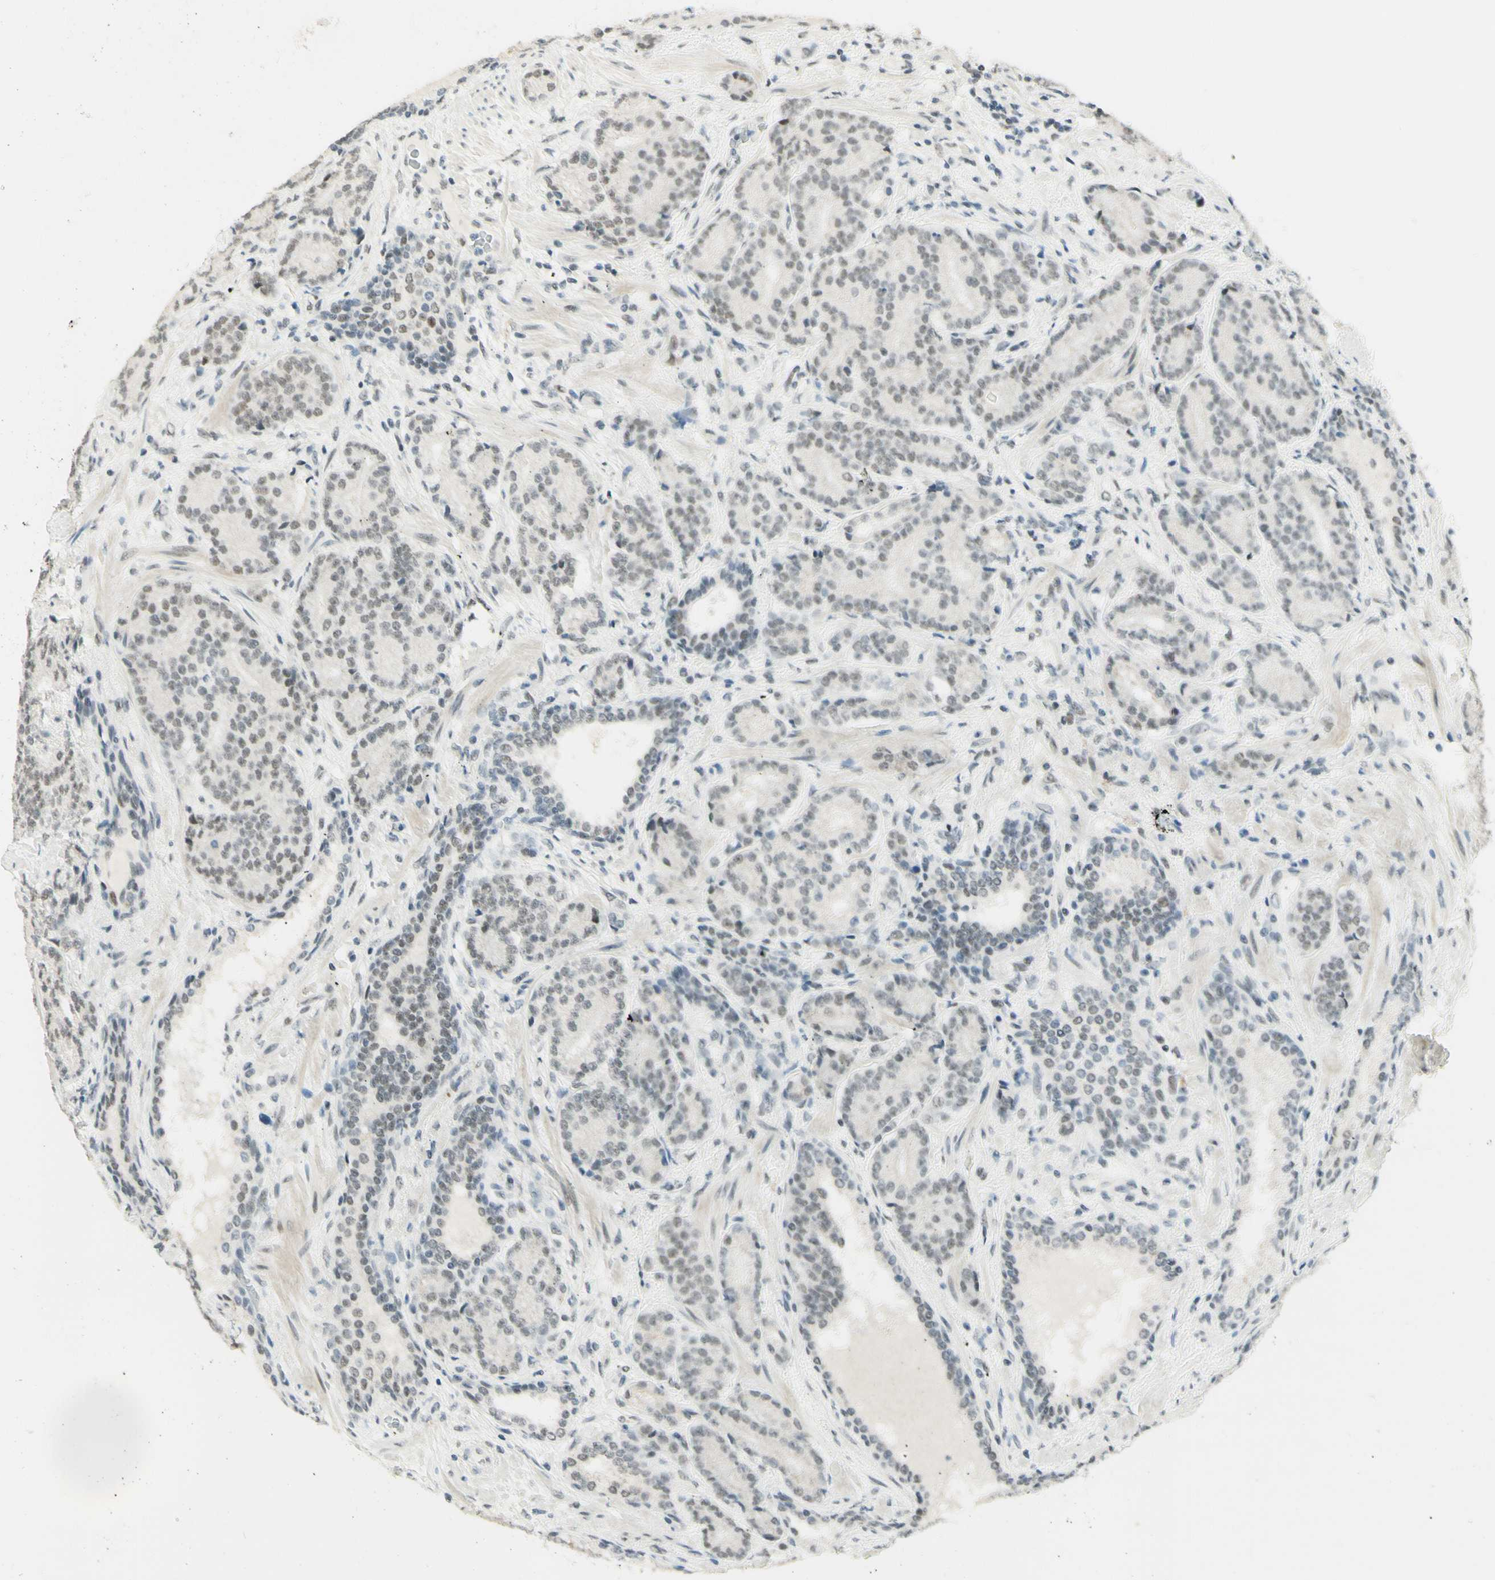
{"staining": {"intensity": "weak", "quantity": "25%-75%", "location": "nuclear"}, "tissue": "prostate cancer", "cell_type": "Tumor cells", "image_type": "cancer", "snomed": [{"axis": "morphology", "description": "Adenocarcinoma, High grade"}, {"axis": "topography", "description": "Prostate"}], "caption": "A micrograph of prostate high-grade adenocarcinoma stained for a protein reveals weak nuclear brown staining in tumor cells.", "gene": "PMS2", "patient": {"sex": "male", "age": 61}}